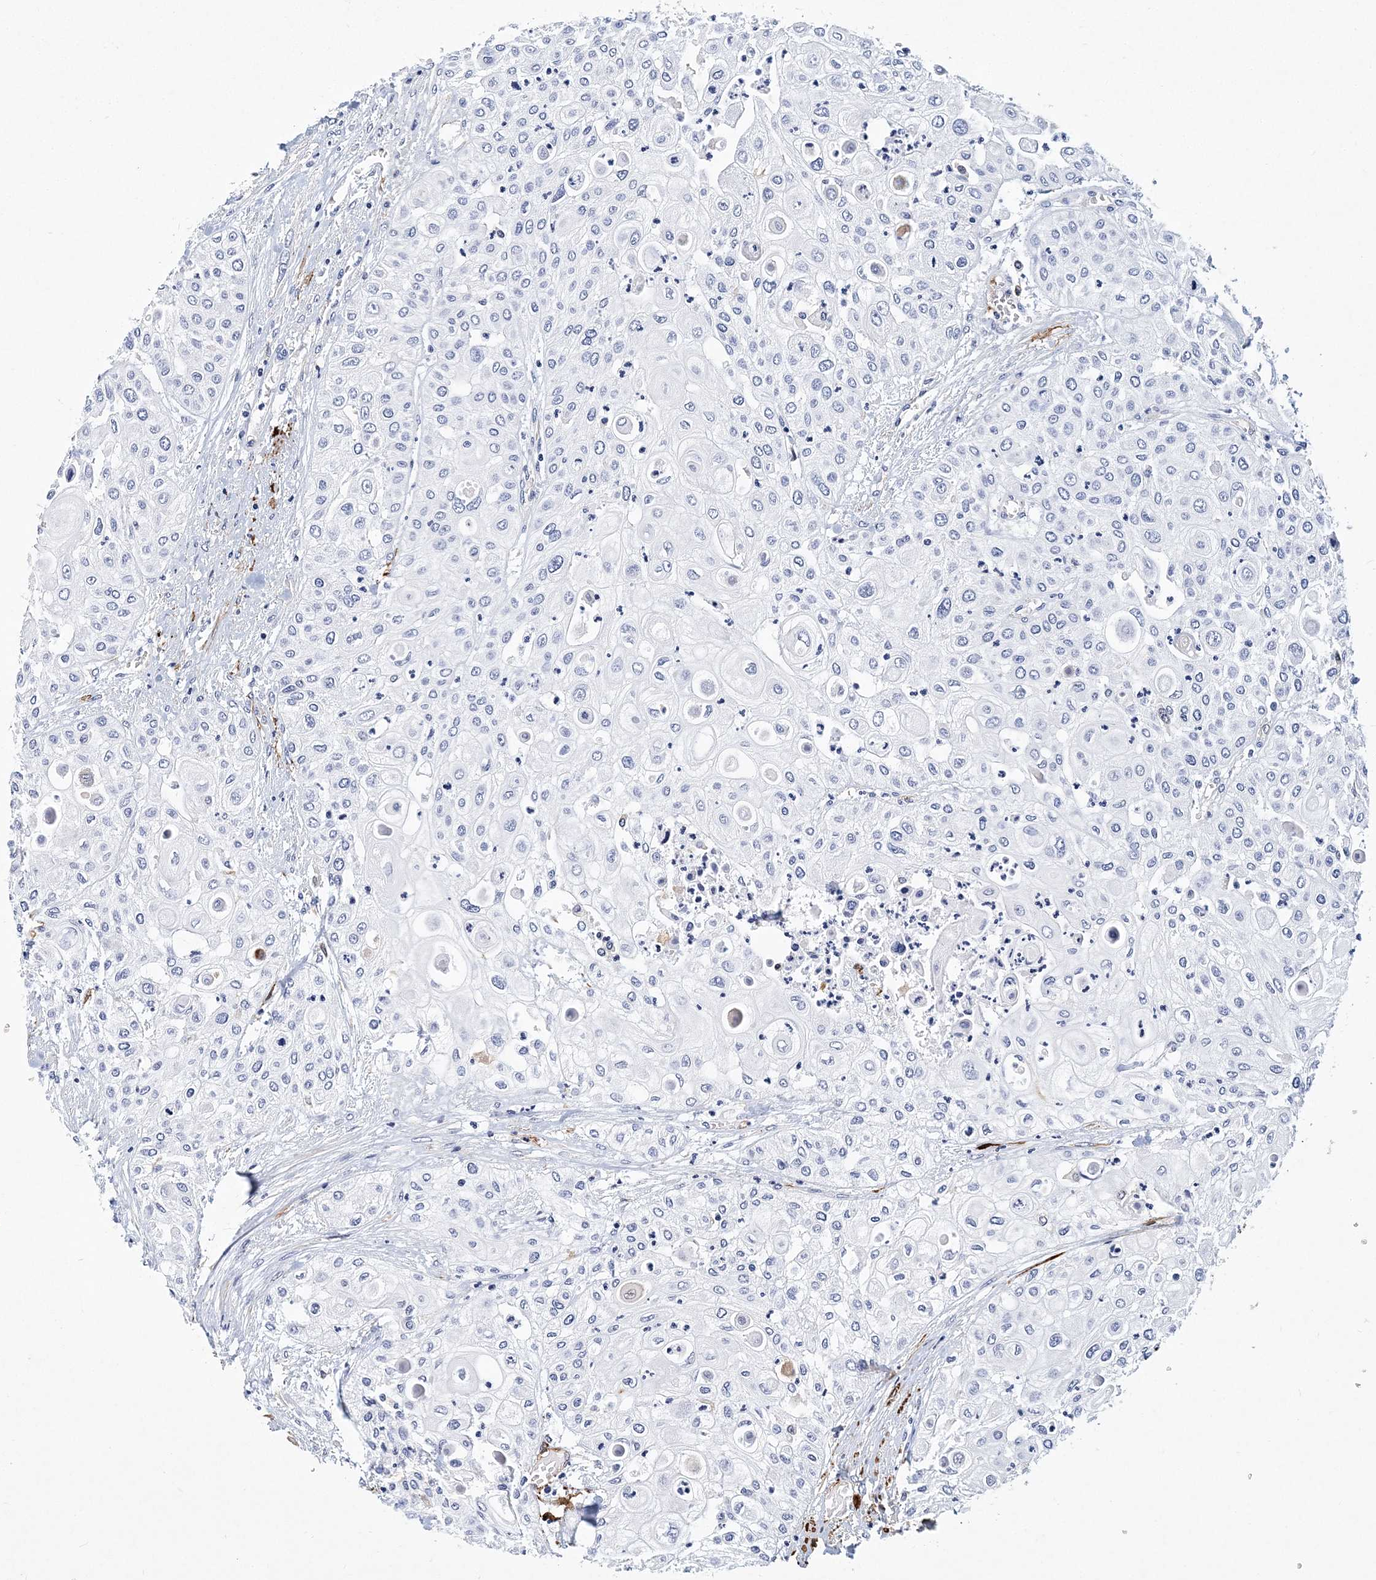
{"staining": {"intensity": "negative", "quantity": "none", "location": "none"}, "tissue": "urothelial cancer", "cell_type": "Tumor cells", "image_type": "cancer", "snomed": [{"axis": "morphology", "description": "Urothelial carcinoma, High grade"}, {"axis": "topography", "description": "Urinary bladder"}], "caption": "DAB (3,3'-diaminobenzidine) immunohistochemical staining of high-grade urothelial carcinoma displays no significant staining in tumor cells. (DAB (3,3'-diaminobenzidine) immunohistochemistry, high magnification).", "gene": "ITGA2B", "patient": {"sex": "female", "age": 79}}